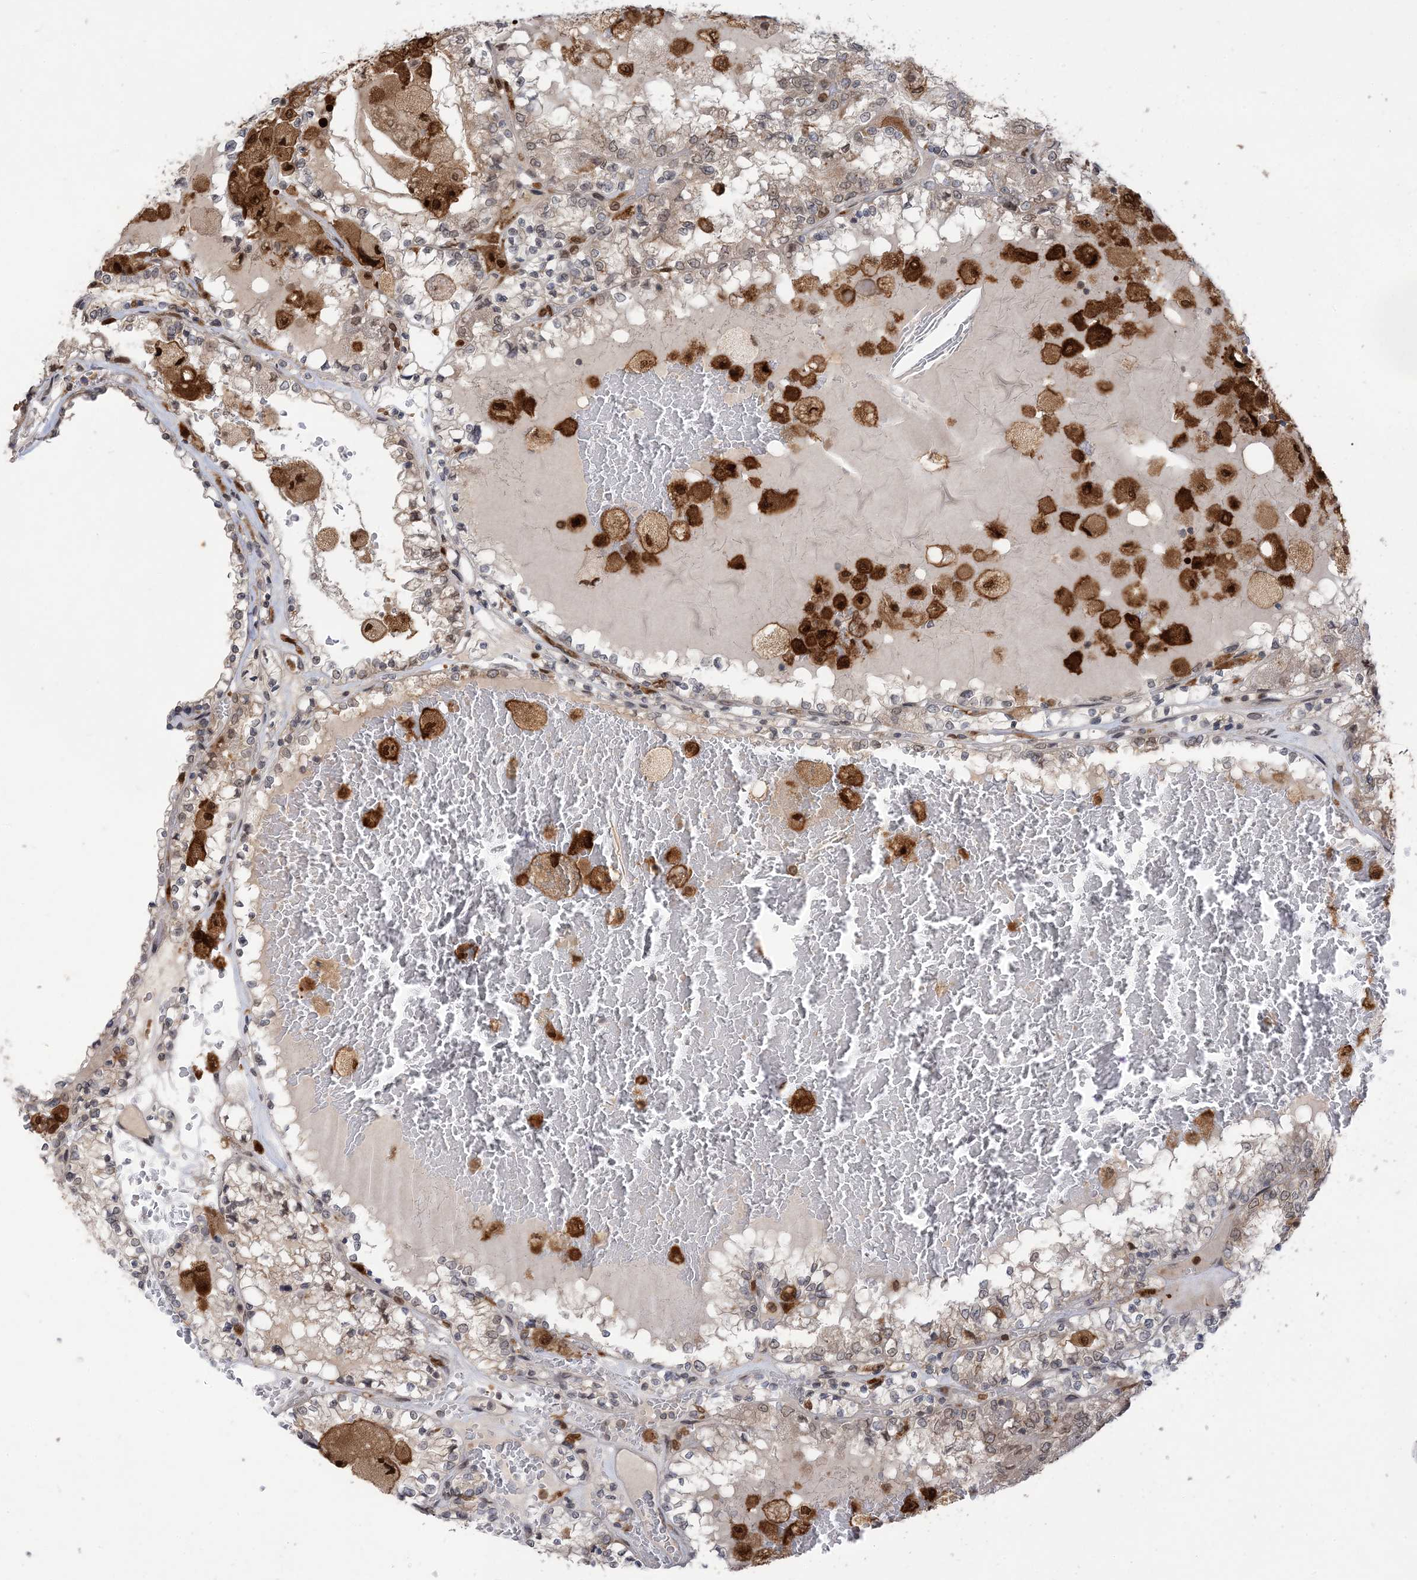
{"staining": {"intensity": "weak", "quantity": "<25%", "location": "cytoplasmic/membranous,nuclear"}, "tissue": "renal cancer", "cell_type": "Tumor cells", "image_type": "cancer", "snomed": [{"axis": "morphology", "description": "Adenocarcinoma, NOS"}, {"axis": "topography", "description": "Kidney"}], "caption": "There is no significant staining in tumor cells of renal adenocarcinoma.", "gene": "NAGK", "patient": {"sex": "female", "age": 56}}